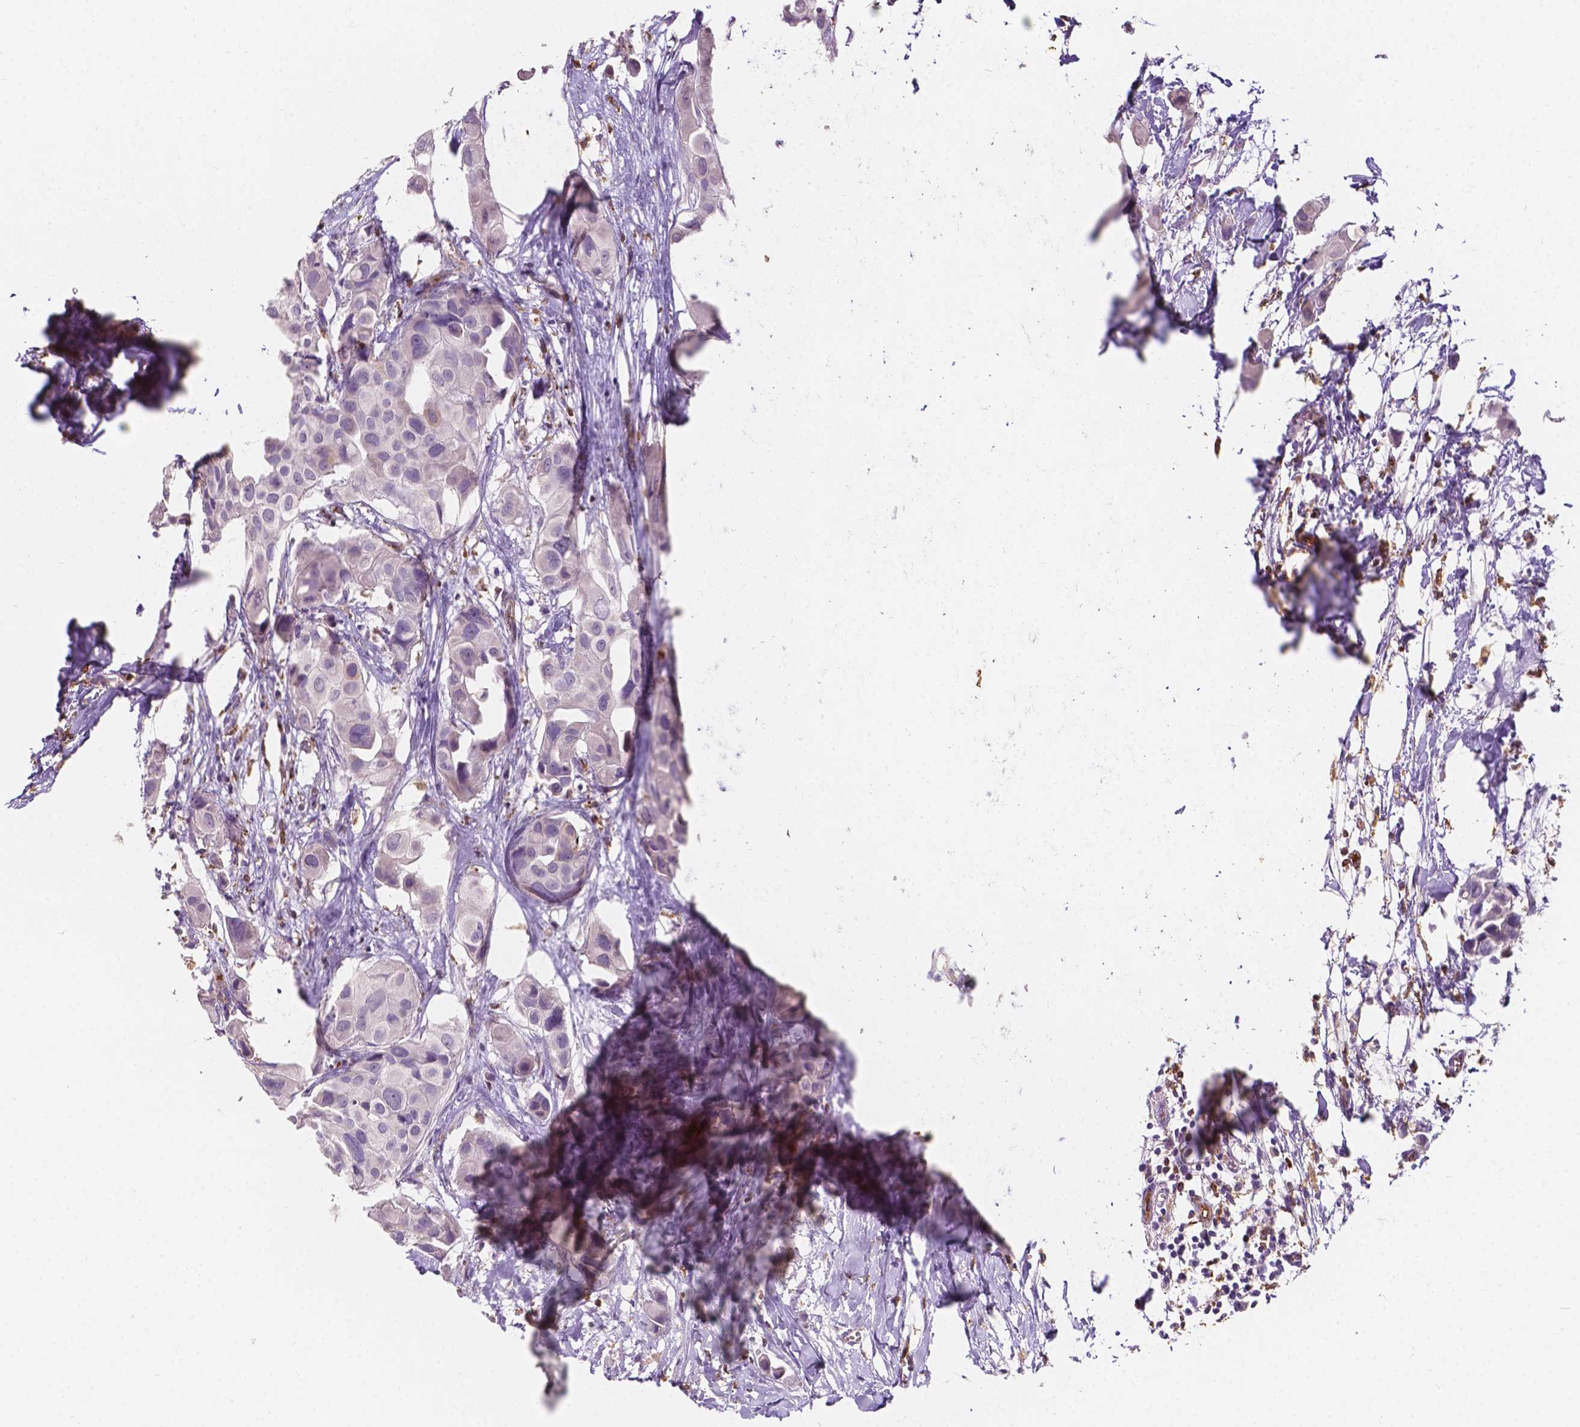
{"staining": {"intensity": "negative", "quantity": "none", "location": "none"}, "tissue": "breast cancer", "cell_type": "Tumor cells", "image_type": "cancer", "snomed": [{"axis": "morphology", "description": "Duct carcinoma"}, {"axis": "topography", "description": "Breast"}], "caption": "DAB (3,3'-diaminobenzidine) immunohistochemical staining of human breast cancer (invasive ductal carcinoma) demonstrates no significant positivity in tumor cells.", "gene": "SLC22A4", "patient": {"sex": "female", "age": 38}}